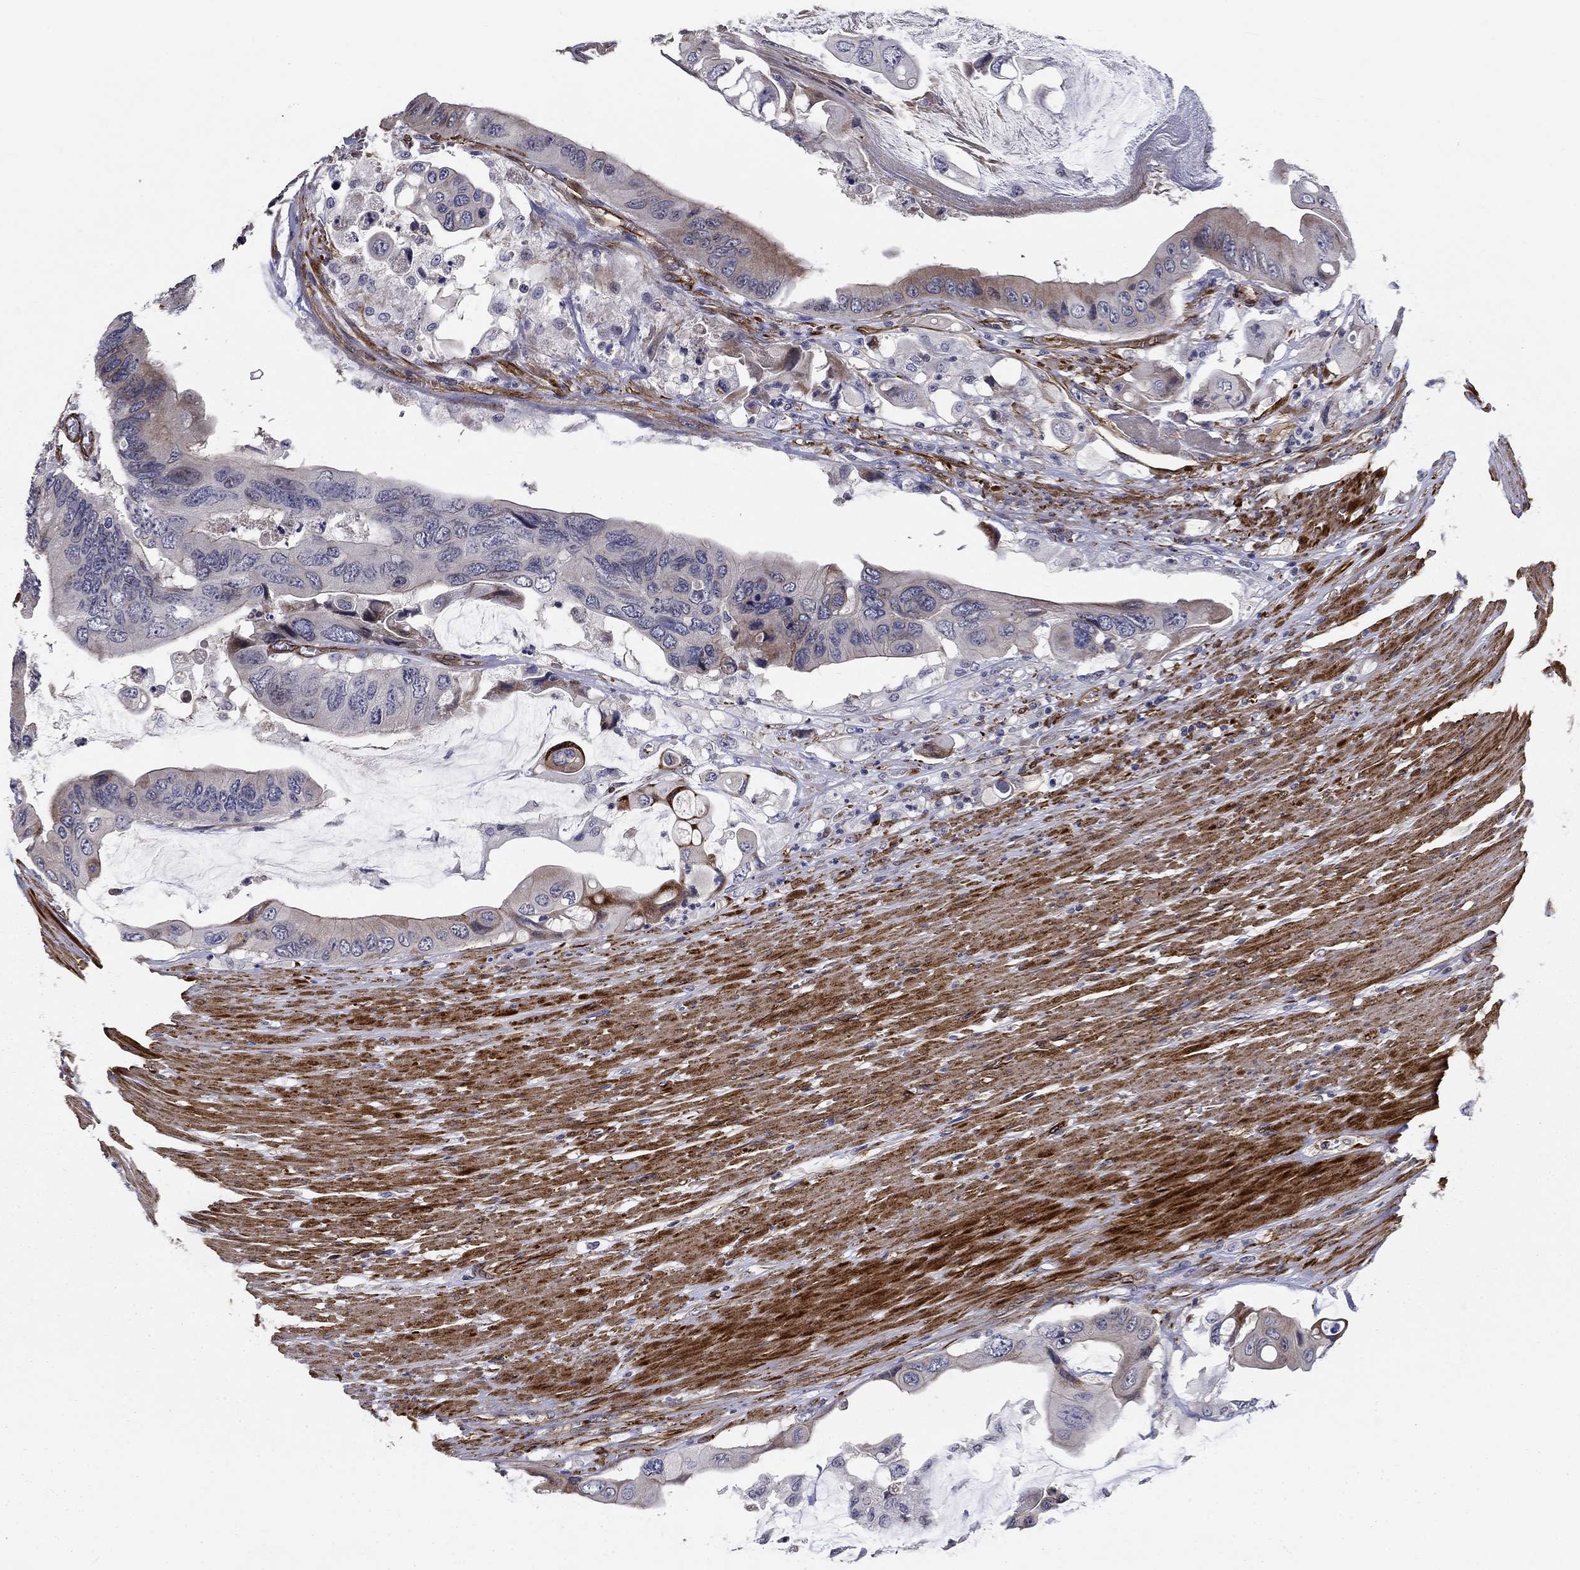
{"staining": {"intensity": "negative", "quantity": "none", "location": "none"}, "tissue": "colorectal cancer", "cell_type": "Tumor cells", "image_type": "cancer", "snomed": [{"axis": "morphology", "description": "Adenocarcinoma, NOS"}, {"axis": "topography", "description": "Rectum"}], "caption": "Colorectal cancer (adenocarcinoma) was stained to show a protein in brown. There is no significant positivity in tumor cells.", "gene": "SYNC", "patient": {"sex": "male", "age": 63}}